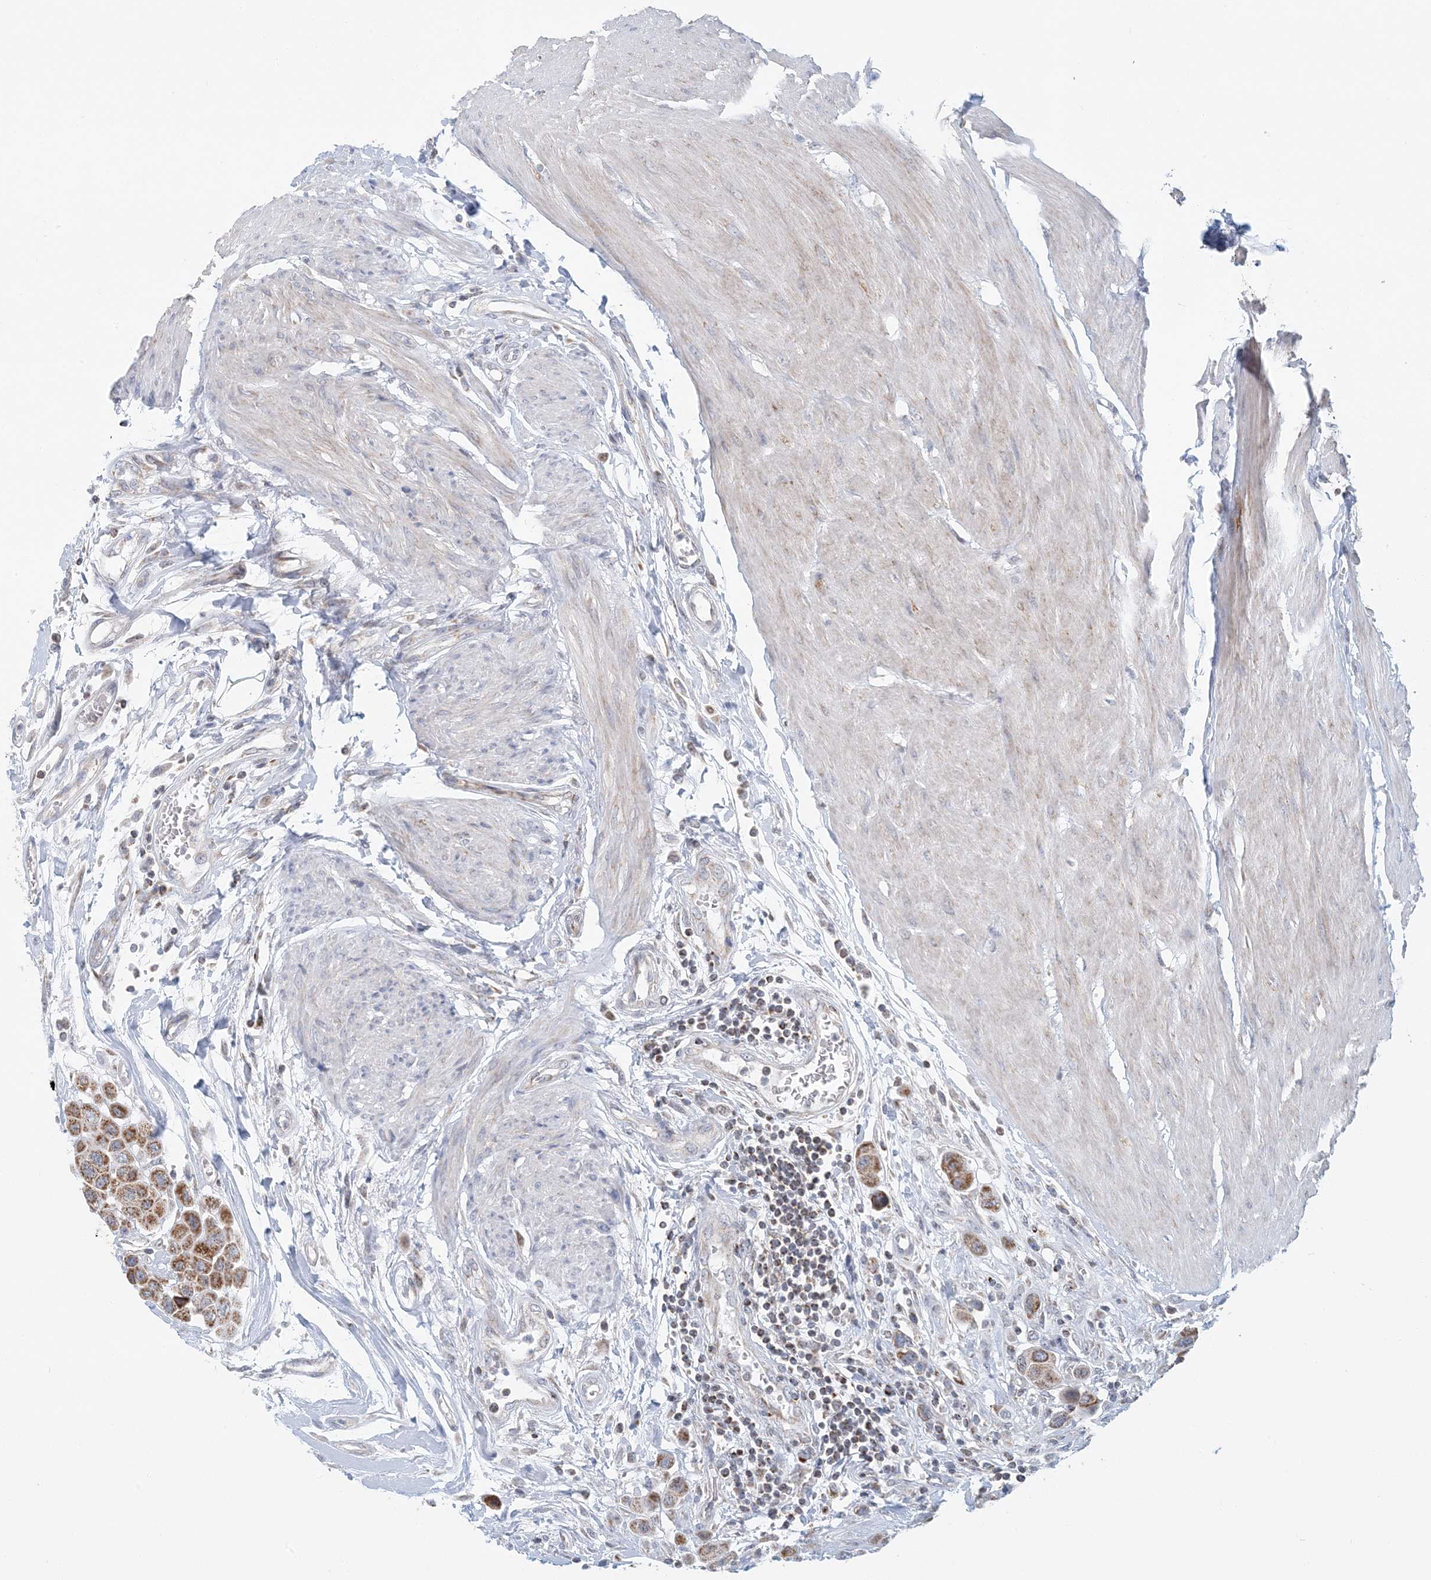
{"staining": {"intensity": "moderate", "quantity": ">75%", "location": "cytoplasmic/membranous"}, "tissue": "urothelial cancer", "cell_type": "Tumor cells", "image_type": "cancer", "snomed": [{"axis": "morphology", "description": "Urothelial carcinoma, High grade"}, {"axis": "topography", "description": "Urinary bladder"}], "caption": "Immunohistochemical staining of human urothelial cancer demonstrates medium levels of moderate cytoplasmic/membranous protein expression in about >75% of tumor cells.", "gene": "BDH1", "patient": {"sex": "male", "age": 50}}